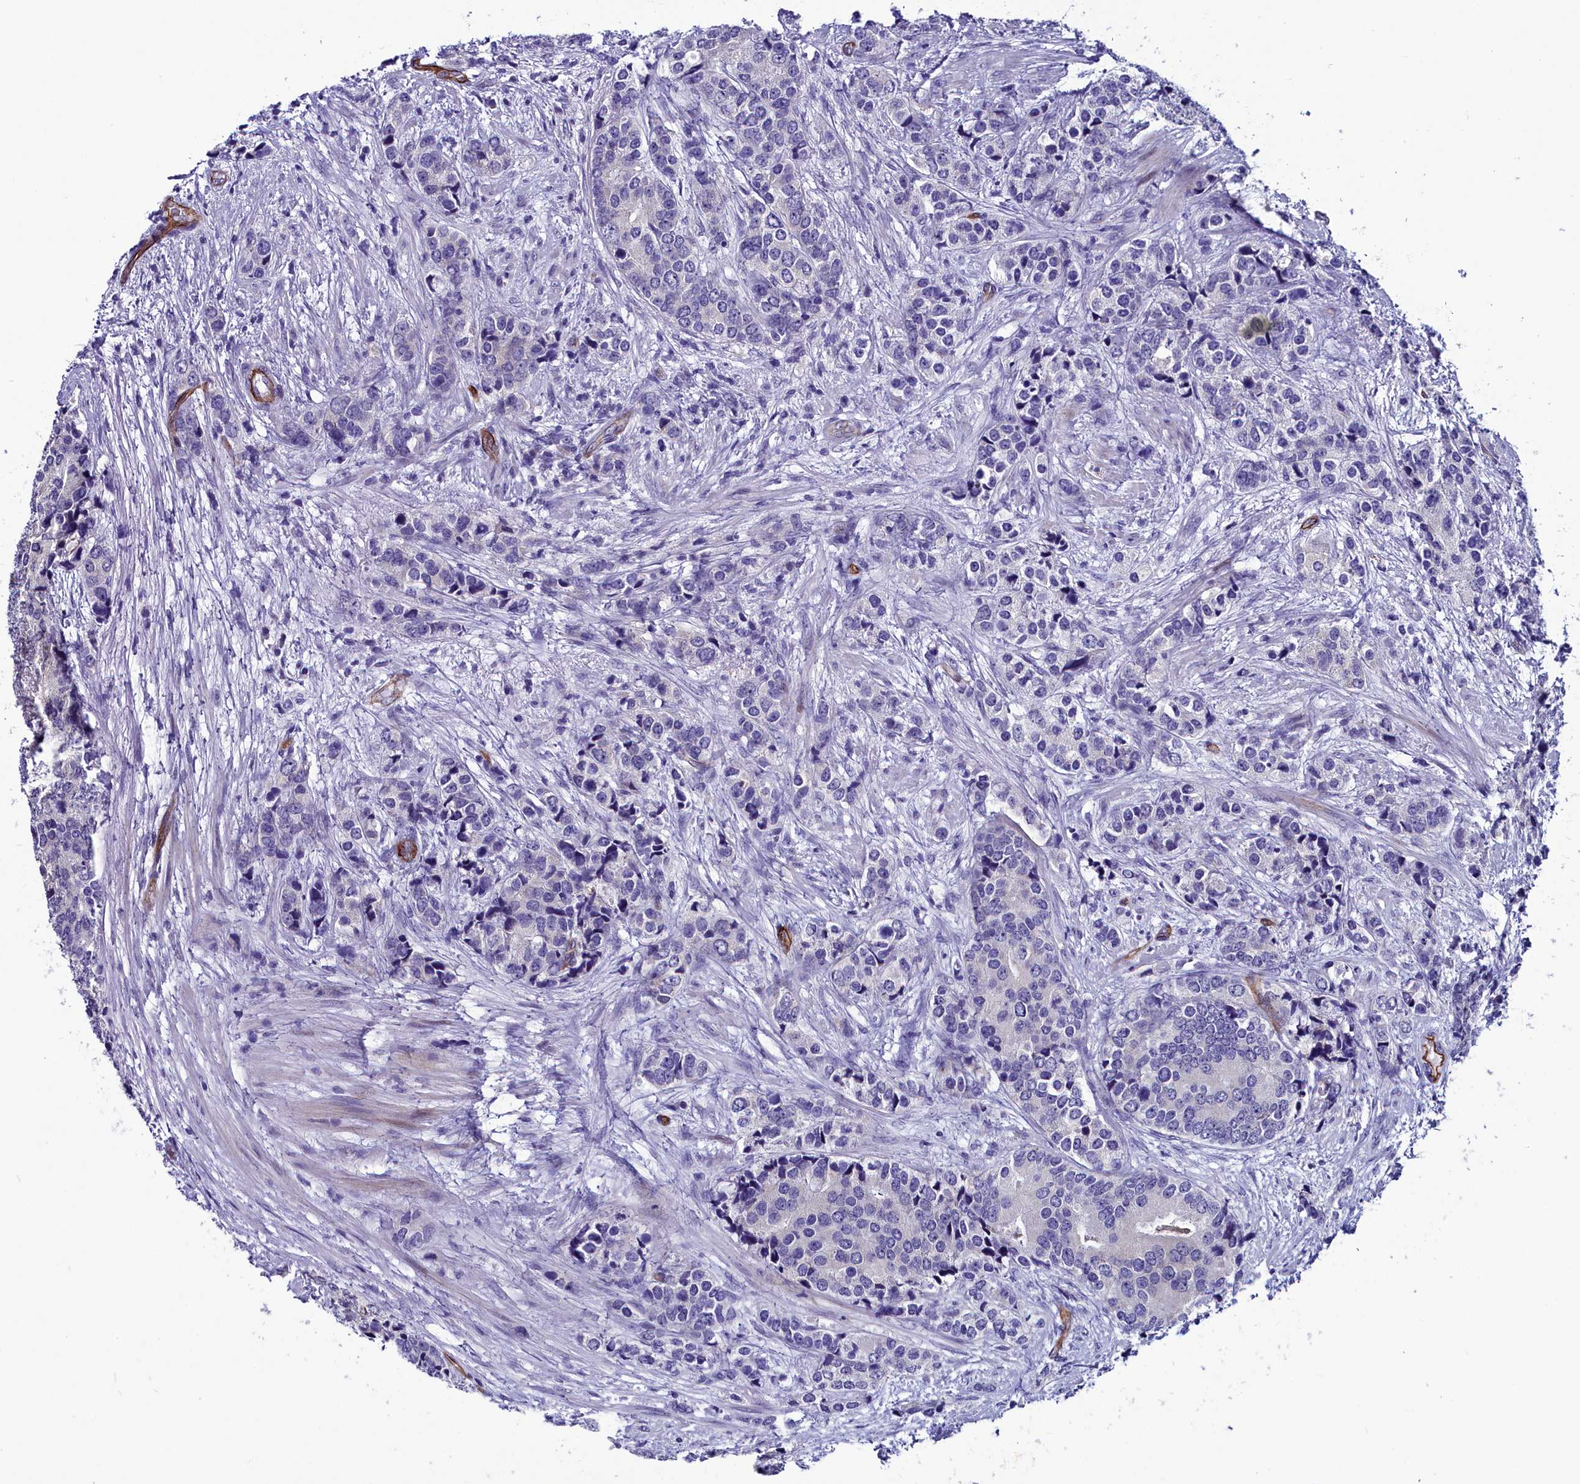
{"staining": {"intensity": "negative", "quantity": "none", "location": "none"}, "tissue": "prostate cancer", "cell_type": "Tumor cells", "image_type": "cancer", "snomed": [{"axis": "morphology", "description": "Adenocarcinoma, High grade"}, {"axis": "topography", "description": "Prostate"}], "caption": "High magnification brightfield microscopy of prostate adenocarcinoma (high-grade) stained with DAB (brown) and counterstained with hematoxylin (blue): tumor cells show no significant staining. (Immunohistochemistry, brightfield microscopy, high magnification).", "gene": "CYP4F11", "patient": {"sex": "male", "age": 62}}